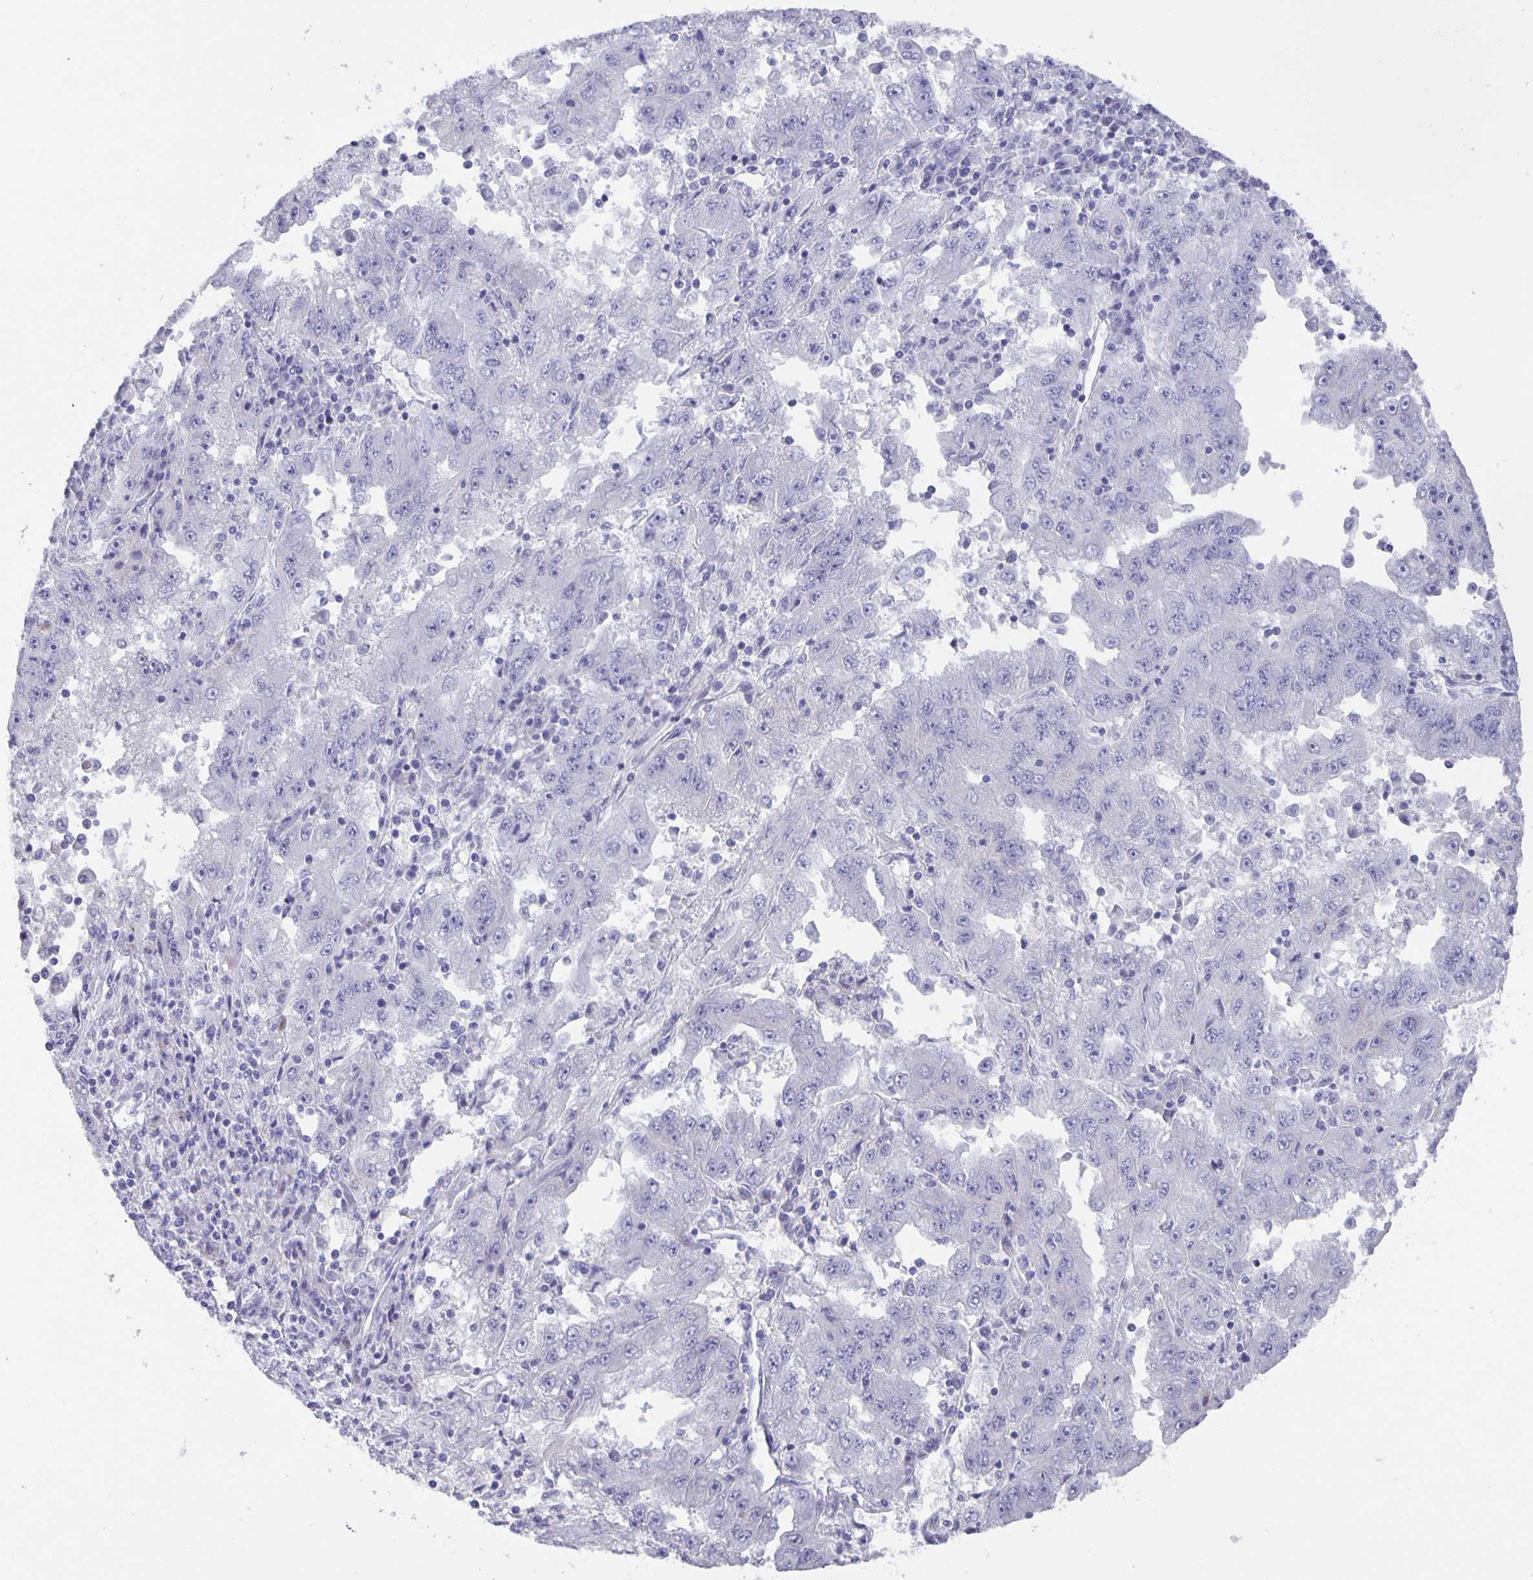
{"staining": {"intensity": "negative", "quantity": "none", "location": "none"}, "tissue": "lung cancer", "cell_type": "Tumor cells", "image_type": "cancer", "snomed": [{"axis": "morphology", "description": "Adenocarcinoma, NOS"}, {"axis": "morphology", "description": "Adenocarcinoma primary or metastatic"}, {"axis": "topography", "description": "Lung"}], "caption": "Immunohistochemistry of human lung adenocarcinoma primary or metastatic demonstrates no staining in tumor cells. (DAB (3,3'-diaminobenzidine) immunohistochemistry with hematoxylin counter stain).", "gene": "PHRF1", "patient": {"sex": "male", "age": 74}}